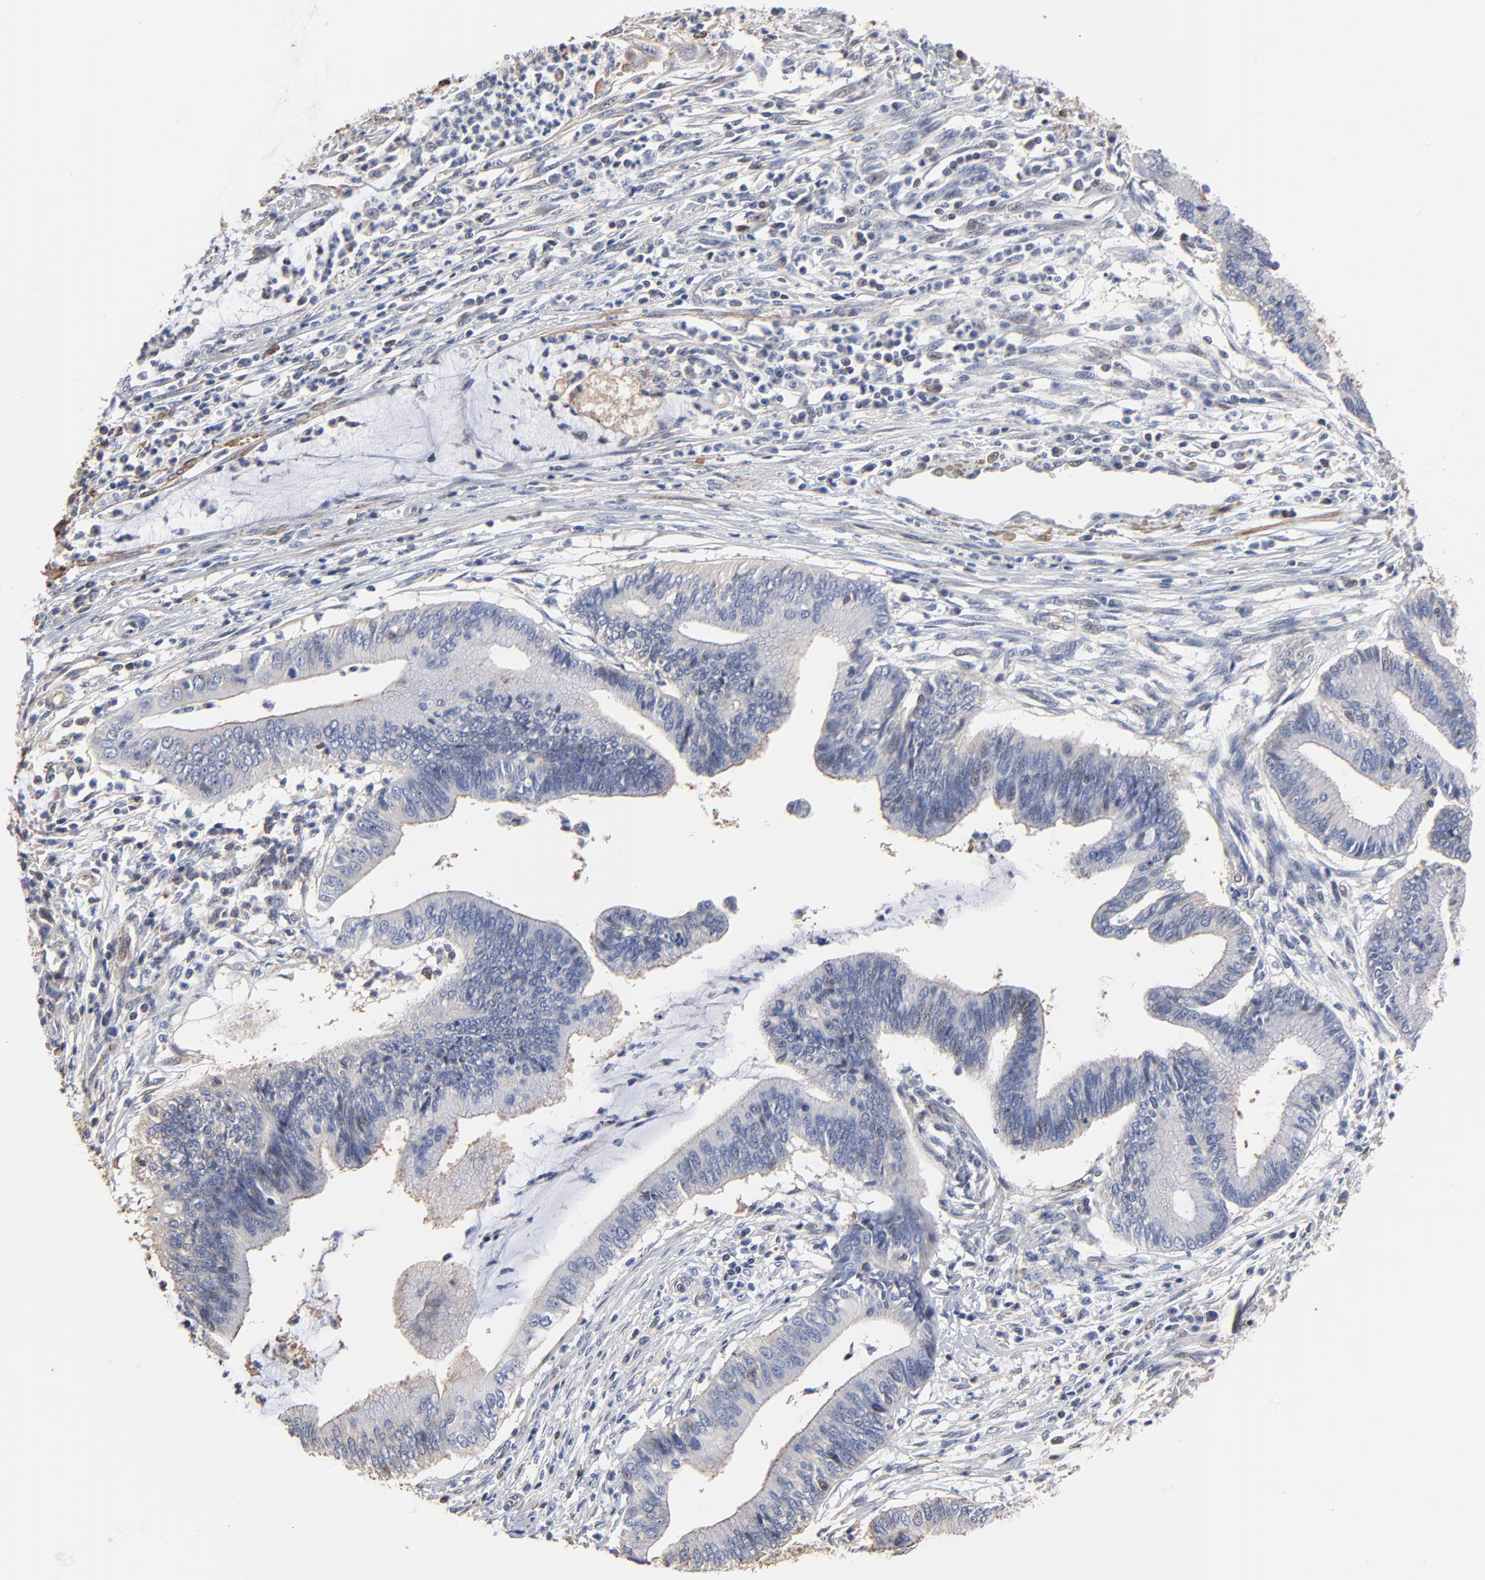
{"staining": {"intensity": "negative", "quantity": "none", "location": "none"}, "tissue": "cervical cancer", "cell_type": "Tumor cells", "image_type": "cancer", "snomed": [{"axis": "morphology", "description": "Adenocarcinoma, NOS"}, {"axis": "topography", "description": "Cervix"}], "caption": "Cervical cancer (adenocarcinoma) was stained to show a protein in brown. There is no significant expression in tumor cells. (Stains: DAB immunohistochemistry with hematoxylin counter stain, Microscopy: brightfield microscopy at high magnification).", "gene": "ACTA2", "patient": {"sex": "female", "age": 36}}